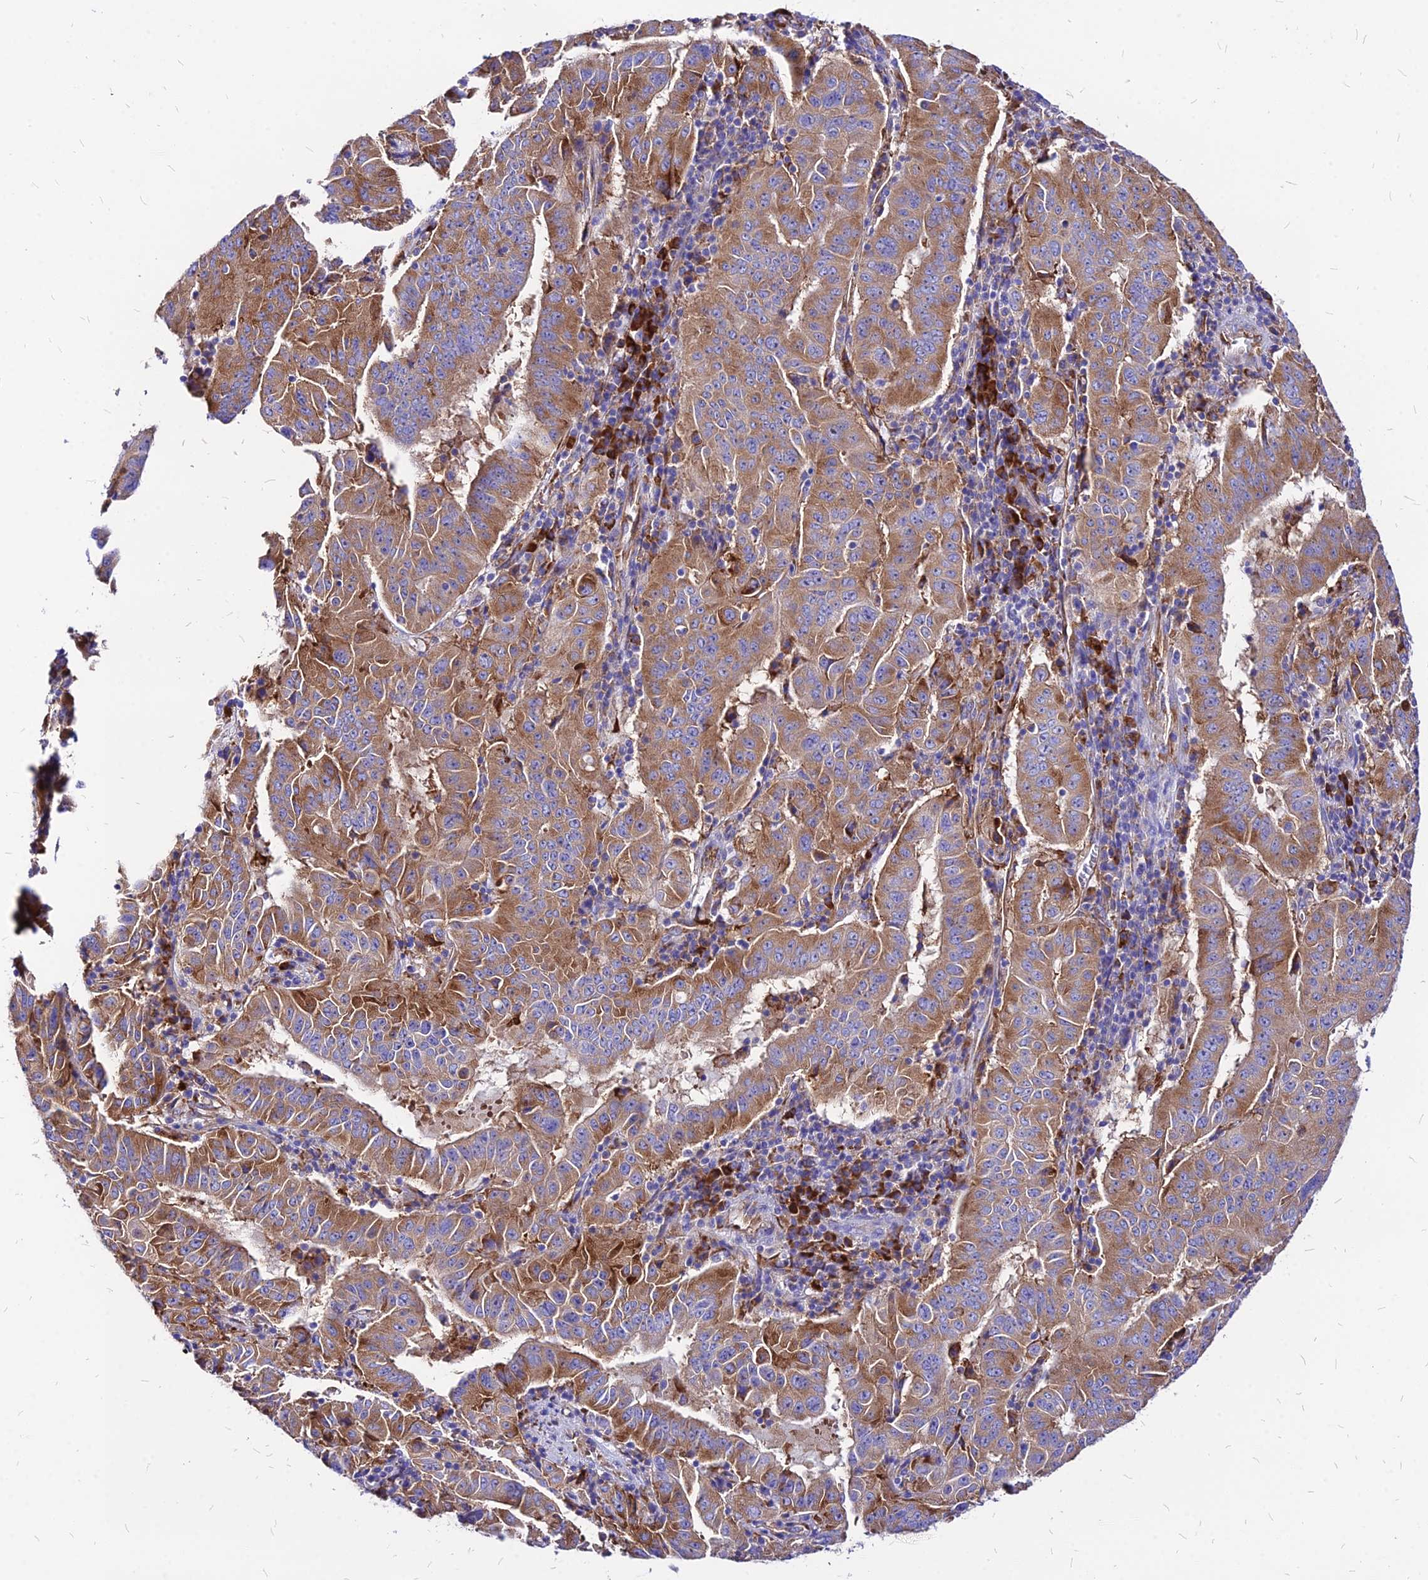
{"staining": {"intensity": "moderate", "quantity": ">75%", "location": "cytoplasmic/membranous"}, "tissue": "pancreatic cancer", "cell_type": "Tumor cells", "image_type": "cancer", "snomed": [{"axis": "morphology", "description": "Adenocarcinoma, NOS"}, {"axis": "topography", "description": "Pancreas"}], "caption": "Immunohistochemical staining of pancreatic cancer reveals medium levels of moderate cytoplasmic/membranous positivity in approximately >75% of tumor cells. (Brightfield microscopy of DAB IHC at high magnification).", "gene": "RPL19", "patient": {"sex": "male", "age": 63}}